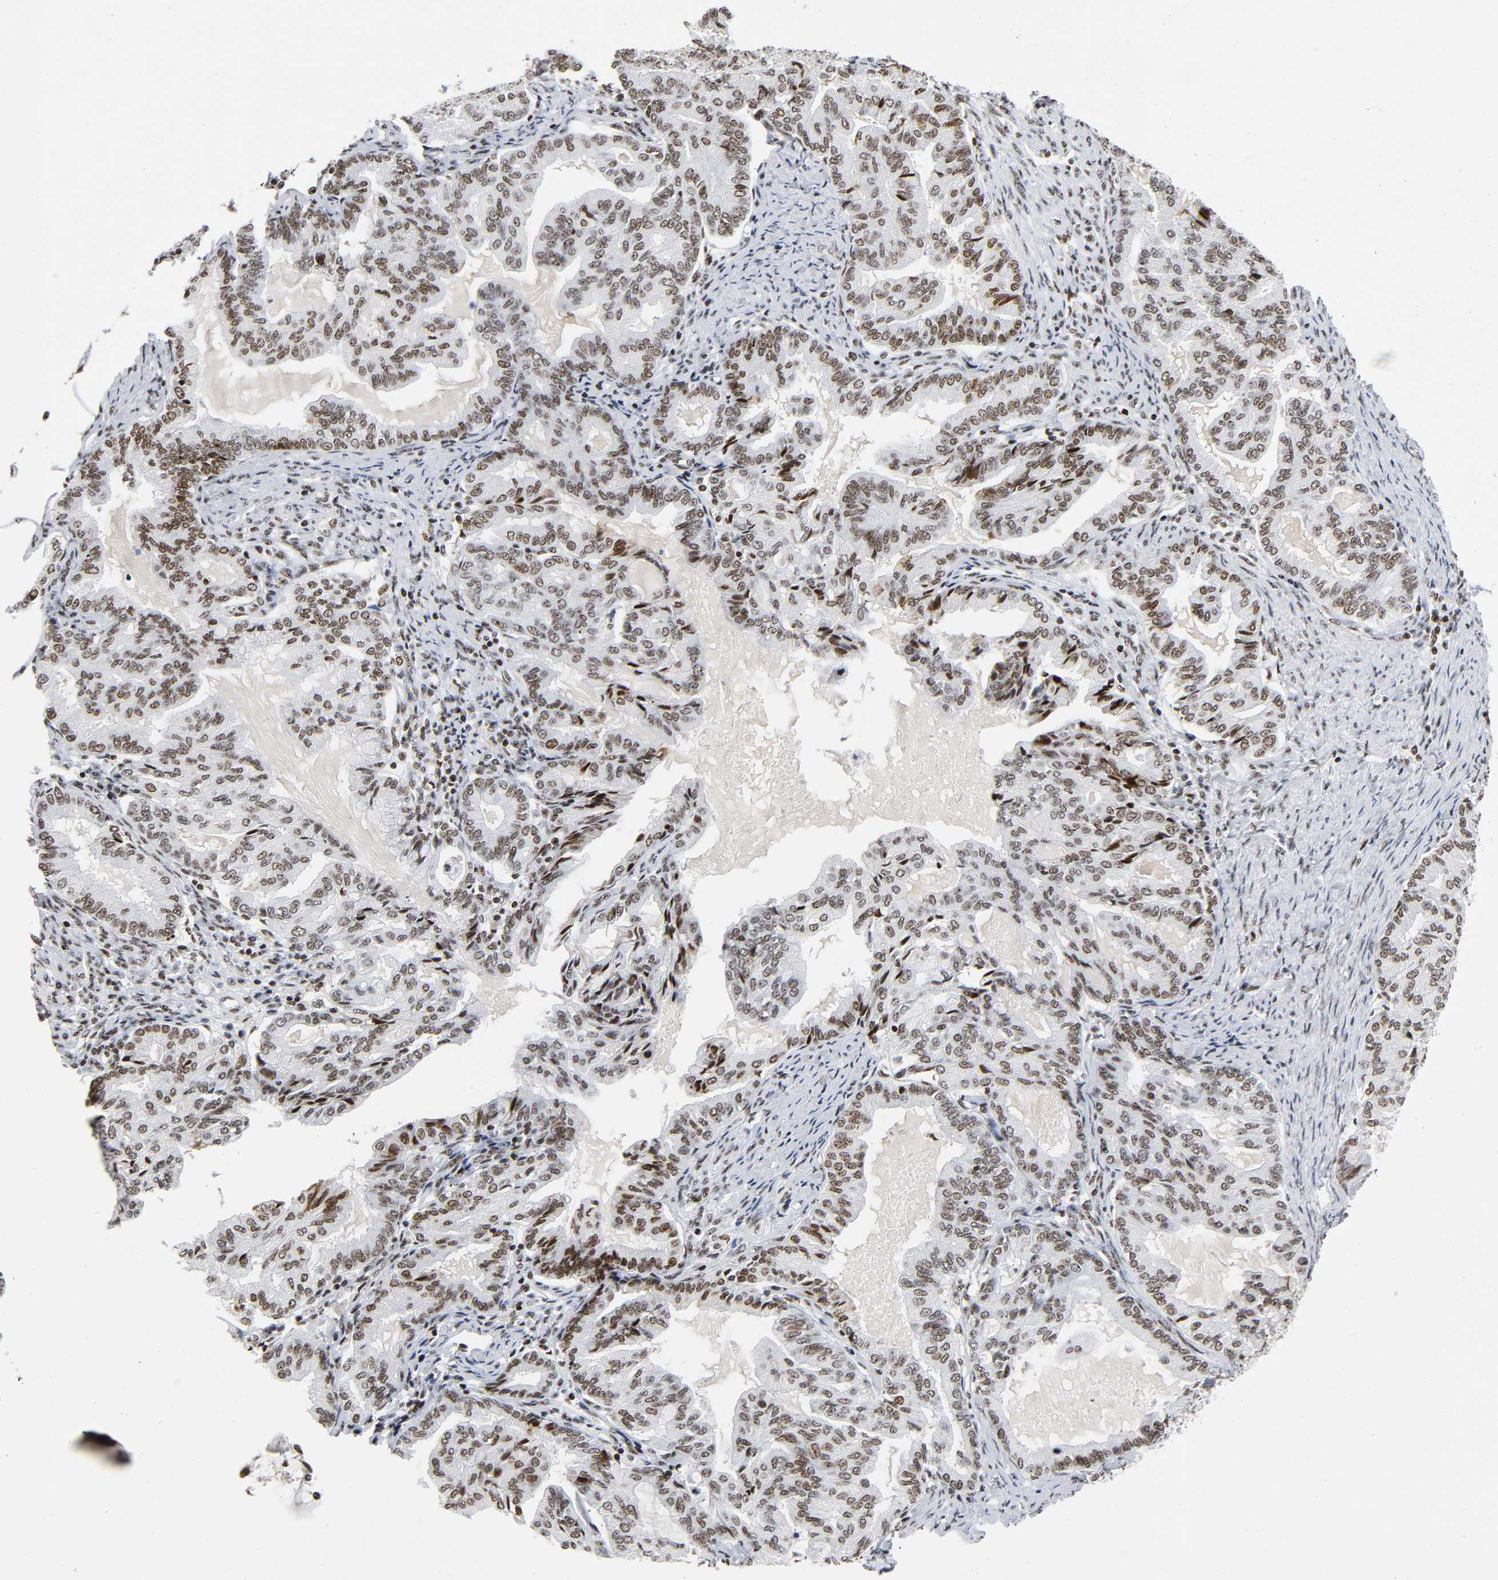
{"staining": {"intensity": "moderate", "quantity": ">75%", "location": "nuclear"}, "tissue": "endometrial cancer", "cell_type": "Tumor cells", "image_type": "cancer", "snomed": [{"axis": "morphology", "description": "Adenocarcinoma, NOS"}, {"axis": "topography", "description": "Endometrium"}], "caption": "This photomicrograph shows endometrial cancer (adenocarcinoma) stained with immunohistochemistry to label a protein in brown. The nuclear of tumor cells show moderate positivity for the protein. Nuclei are counter-stained blue.", "gene": "UBTF", "patient": {"sex": "female", "age": 86}}